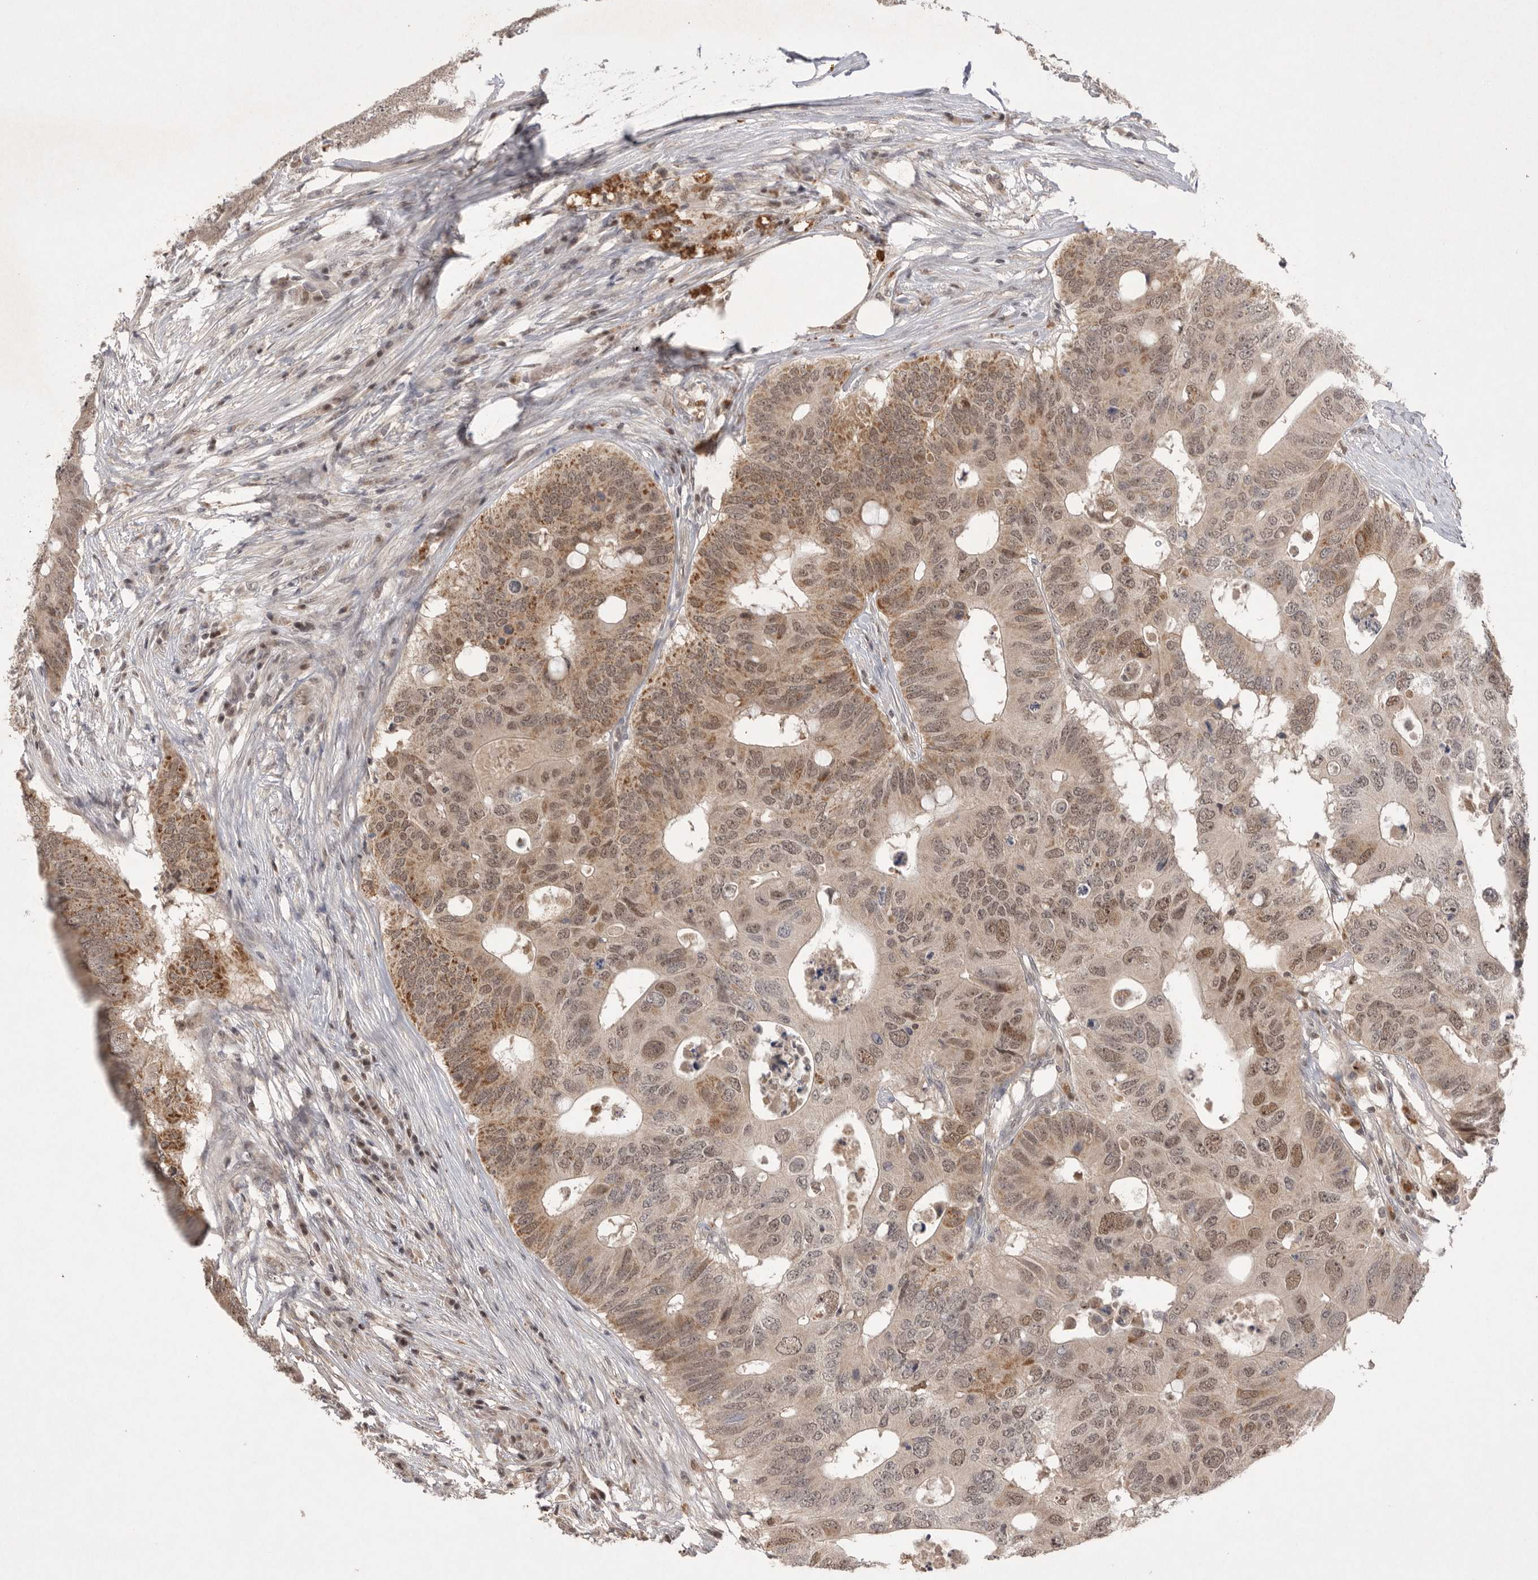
{"staining": {"intensity": "moderate", "quantity": ">75%", "location": "cytoplasmic/membranous,nuclear"}, "tissue": "colorectal cancer", "cell_type": "Tumor cells", "image_type": "cancer", "snomed": [{"axis": "morphology", "description": "Adenocarcinoma, NOS"}, {"axis": "topography", "description": "Colon"}], "caption": "Immunohistochemistry (IHC) (DAB (3,3'-diaminobenzidine)) staining of adenocarcinoma (colorectal) displays moderate cytoplasmic/membranous and nuclear protein staining in about >75% of tumor cells.", "gene": "HUS1", "patient": {"sex": "male", "age": 71}}